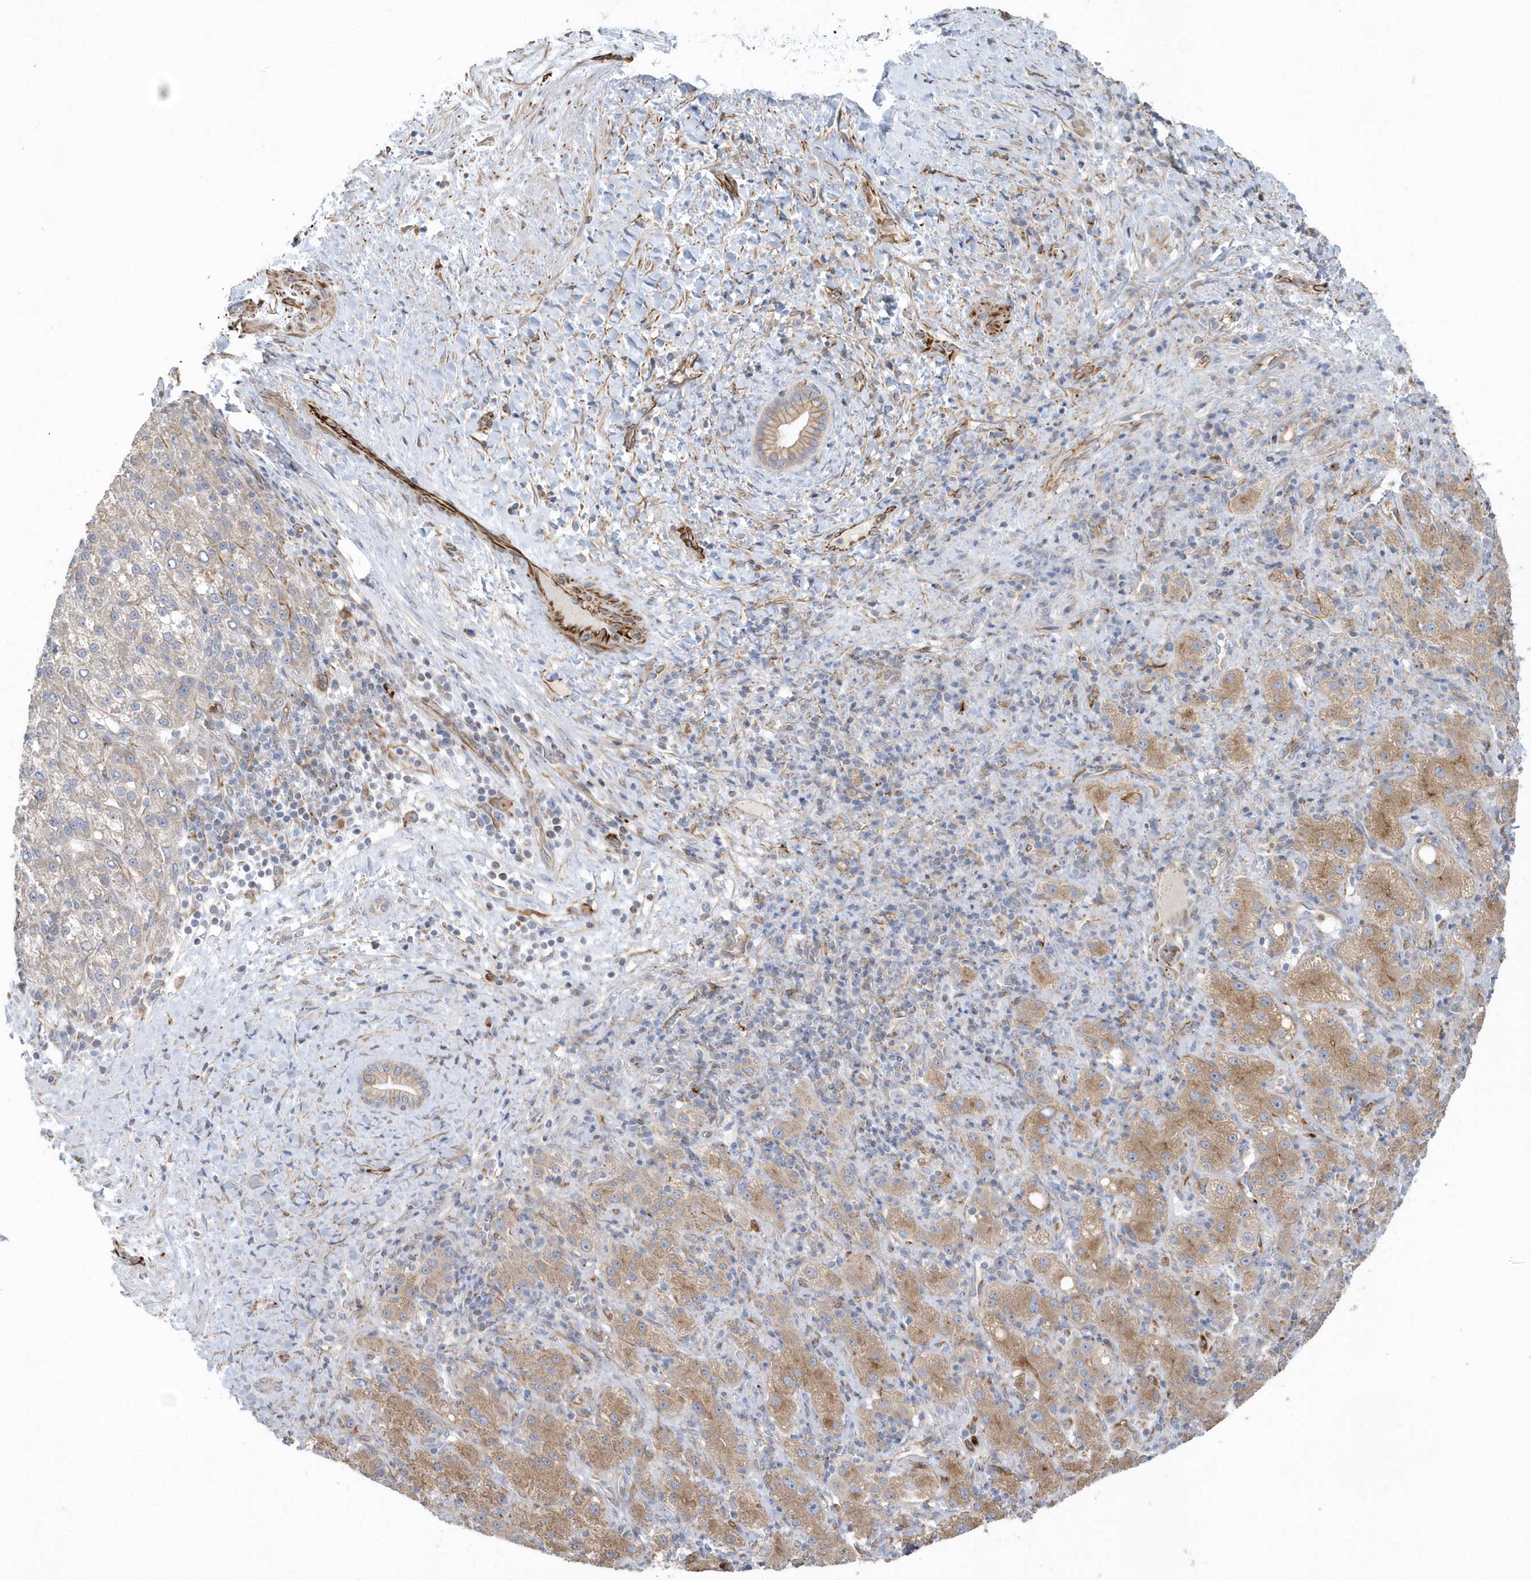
{"staining": {"intensity": "moderate", "quantity": ">75%", "location": "cytoplasmic/membranous"}, "tissue": "liver cancer", "cell_type": "Tumor cells", "image_type": "cancer", "snomed": [{"axis": "morphology", "description": "Carcinoma, Hepatocellular, NOS"}, {"axis": "topography", "description": "Liver"}], "caption": "This micrograph exhibits liver hepatocellular carcinoma stained with IHC to label a protein in brown. The cytoplasmic/membranous of tumor cells show moderate positivity for the protein. Nuclei are counter-stained blue.", "gene": "RAB17", "patient": {"sex": "female", "age": 58}}